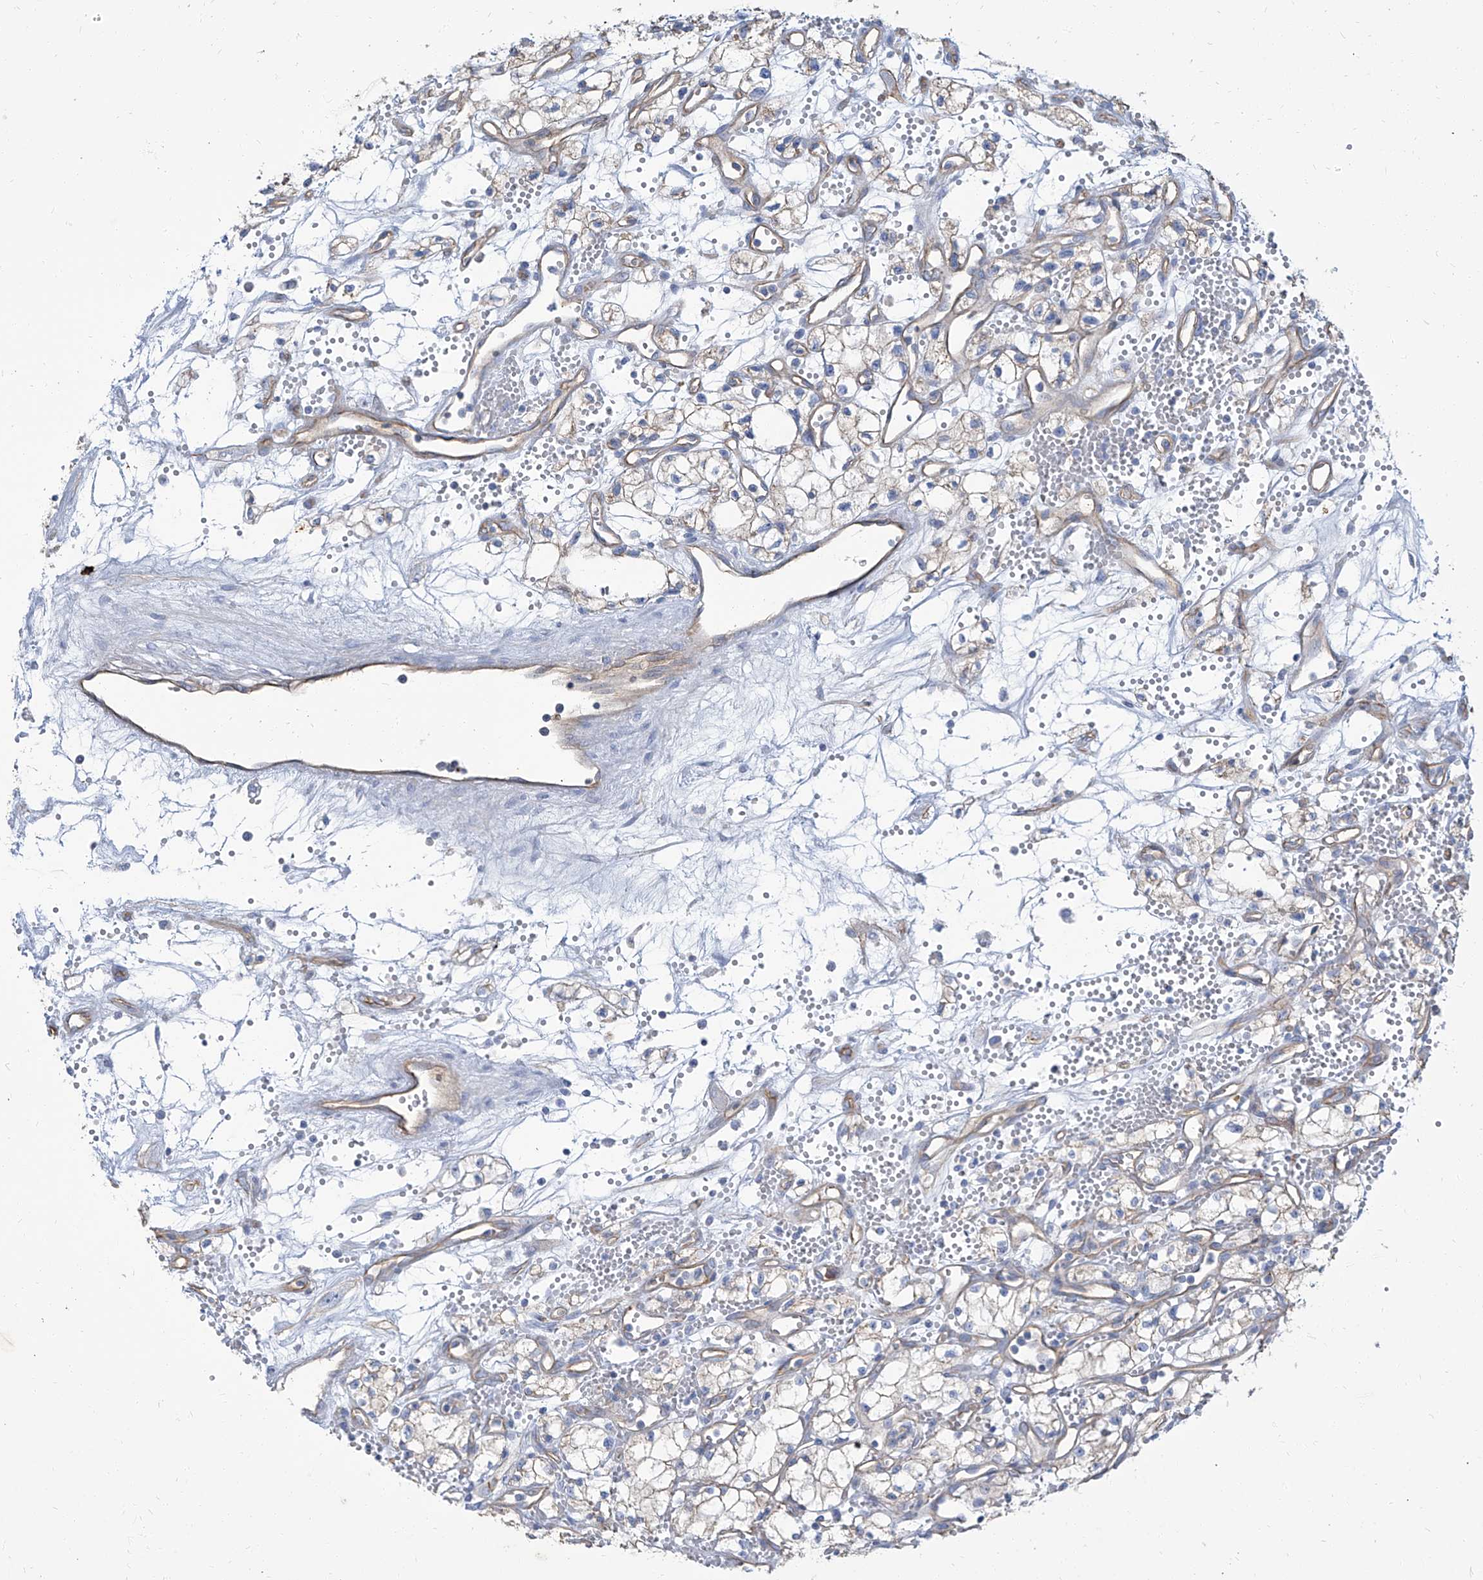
{"staining": {"intensity": "weak", "quantity": "25%-75%", "location": "cytoplasmic/membranous"}, "tissue": "renal cancer", "cell_type": "Tumor cells", "image_type": "cancer", "snomed": [{"axis": "morphology", "description": "Adenocarcinoma, NOS"}, {"axis": "topography", "description": "Kidney"}], "caption": "Renal cancer (adenocarcinoma) stained with a brown dye shows weak cytoplasmic/membranous positive expression in approximately 25%-75% of tumor cells.", "gene": "TXLNB", "patient": {"sex": "male", "age": 59}}